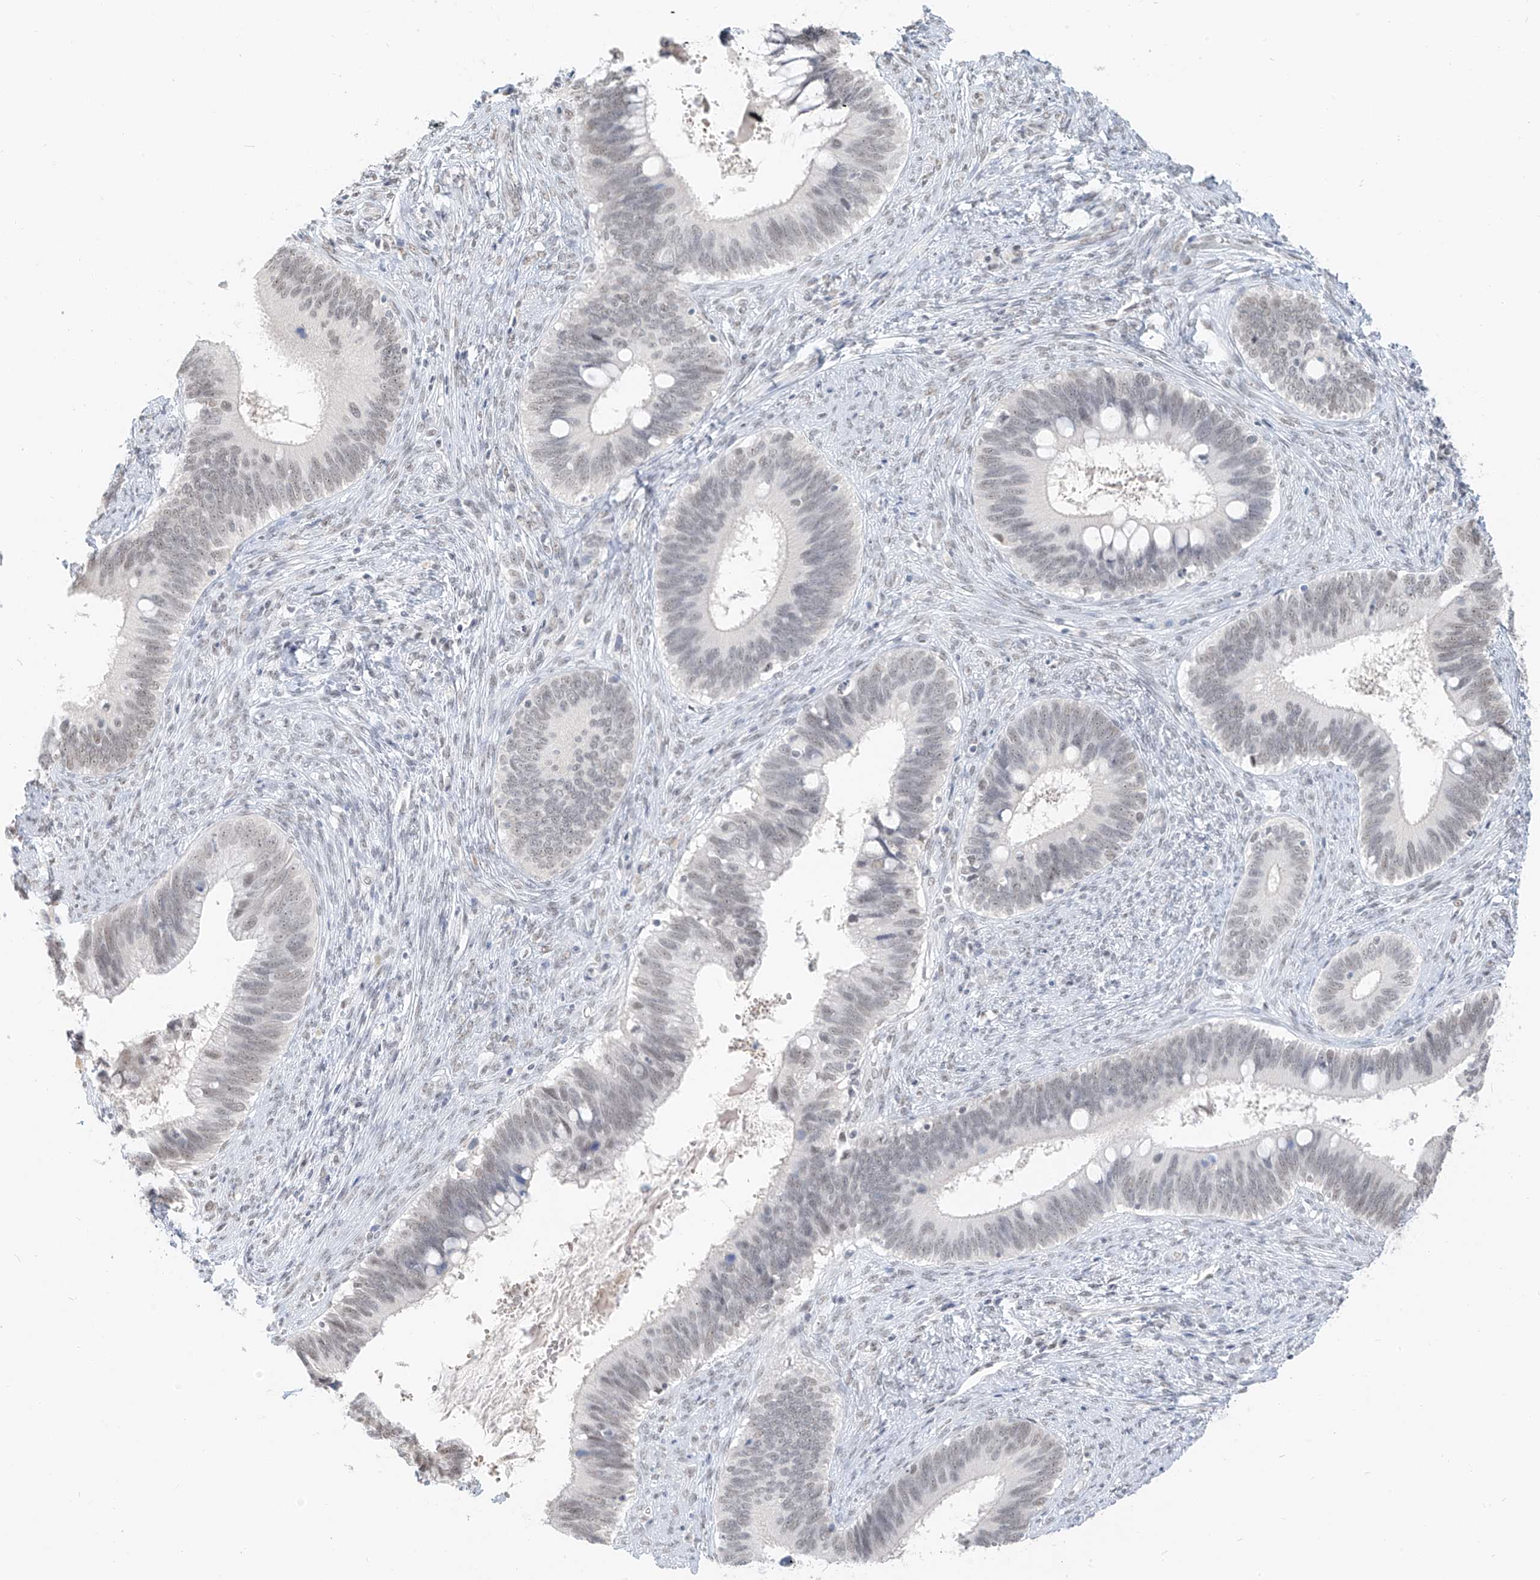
{"staining": {"intensity": "weak", "quantity": "25%-75%", "location": "nuclear"}, "tissue": "cervical cancer", "cell_type": "Tumor cells", "image_type": "cancer", "snomed": [{"axis": "morphology", "description": "Adenocarcinoma, NOS"}, {"axis": "topography", "description": "Cervix"}], "caption": "Weak nuclear positivity is present in about 25%-75% of tumor cells in cervical cancer. Using DAB (brown) and hematoxylin (blue) stains, captured at high magnification using brightfield microscopy.", "gene": "PGC", "patient": {"sex": "female", "age": 42}}